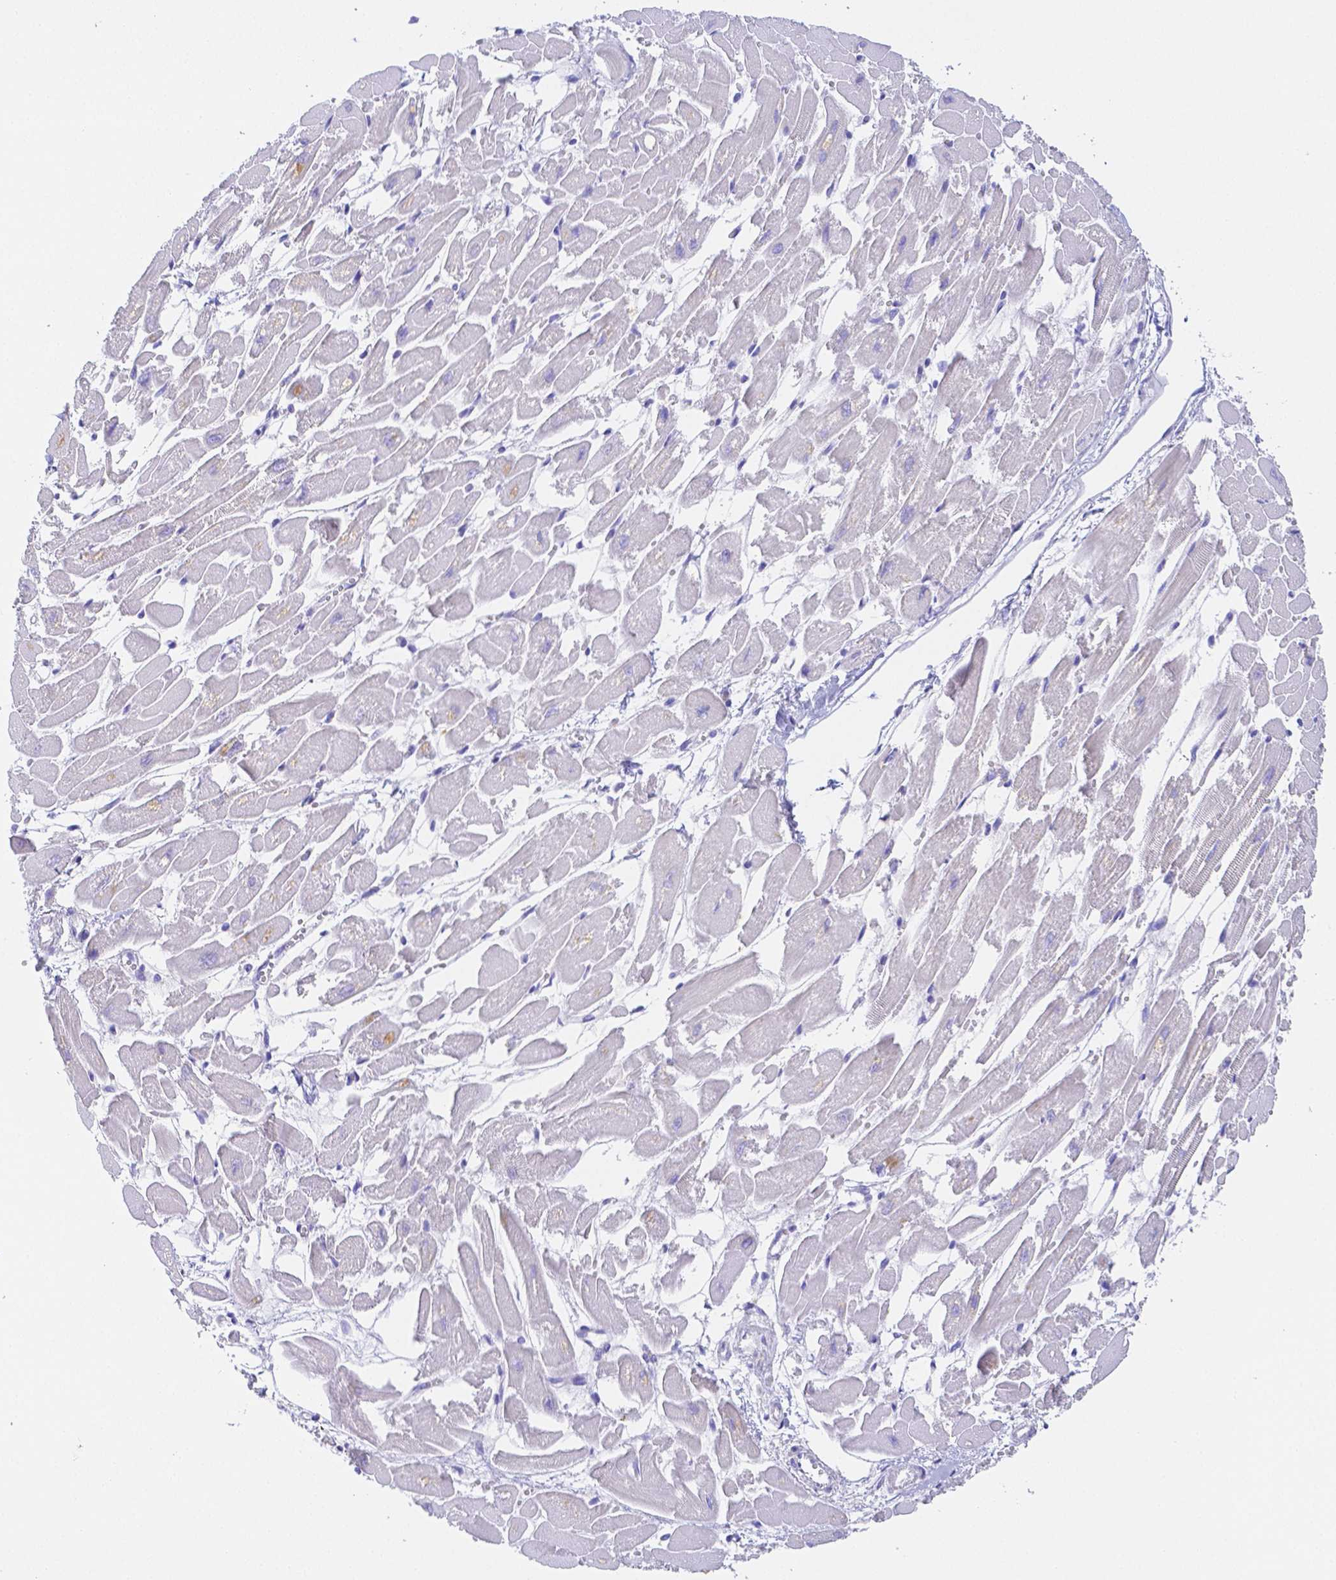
{"staining": {"intensity": "negative", "quantity": "none", "location": "none"}, "tissue": "heart muscle", "cell_type": "Cardiomyocytes", "image_type": "normal", "snomed": [{"axis": "morphology", "description": "Normal tissue, NOS"}, {"axis": "topography", "description": "Heart"}], "caption": "Immunohistochemistry image of benign heart muscle: heart muscle stained with DAB displays no significant protein staining in cardiomyocytes. (Brightfield microscopy of DAB immunohistochemistry at high magnification).", "gene": "ZG16B", "patient": {"sex": "female", "age": 52}}